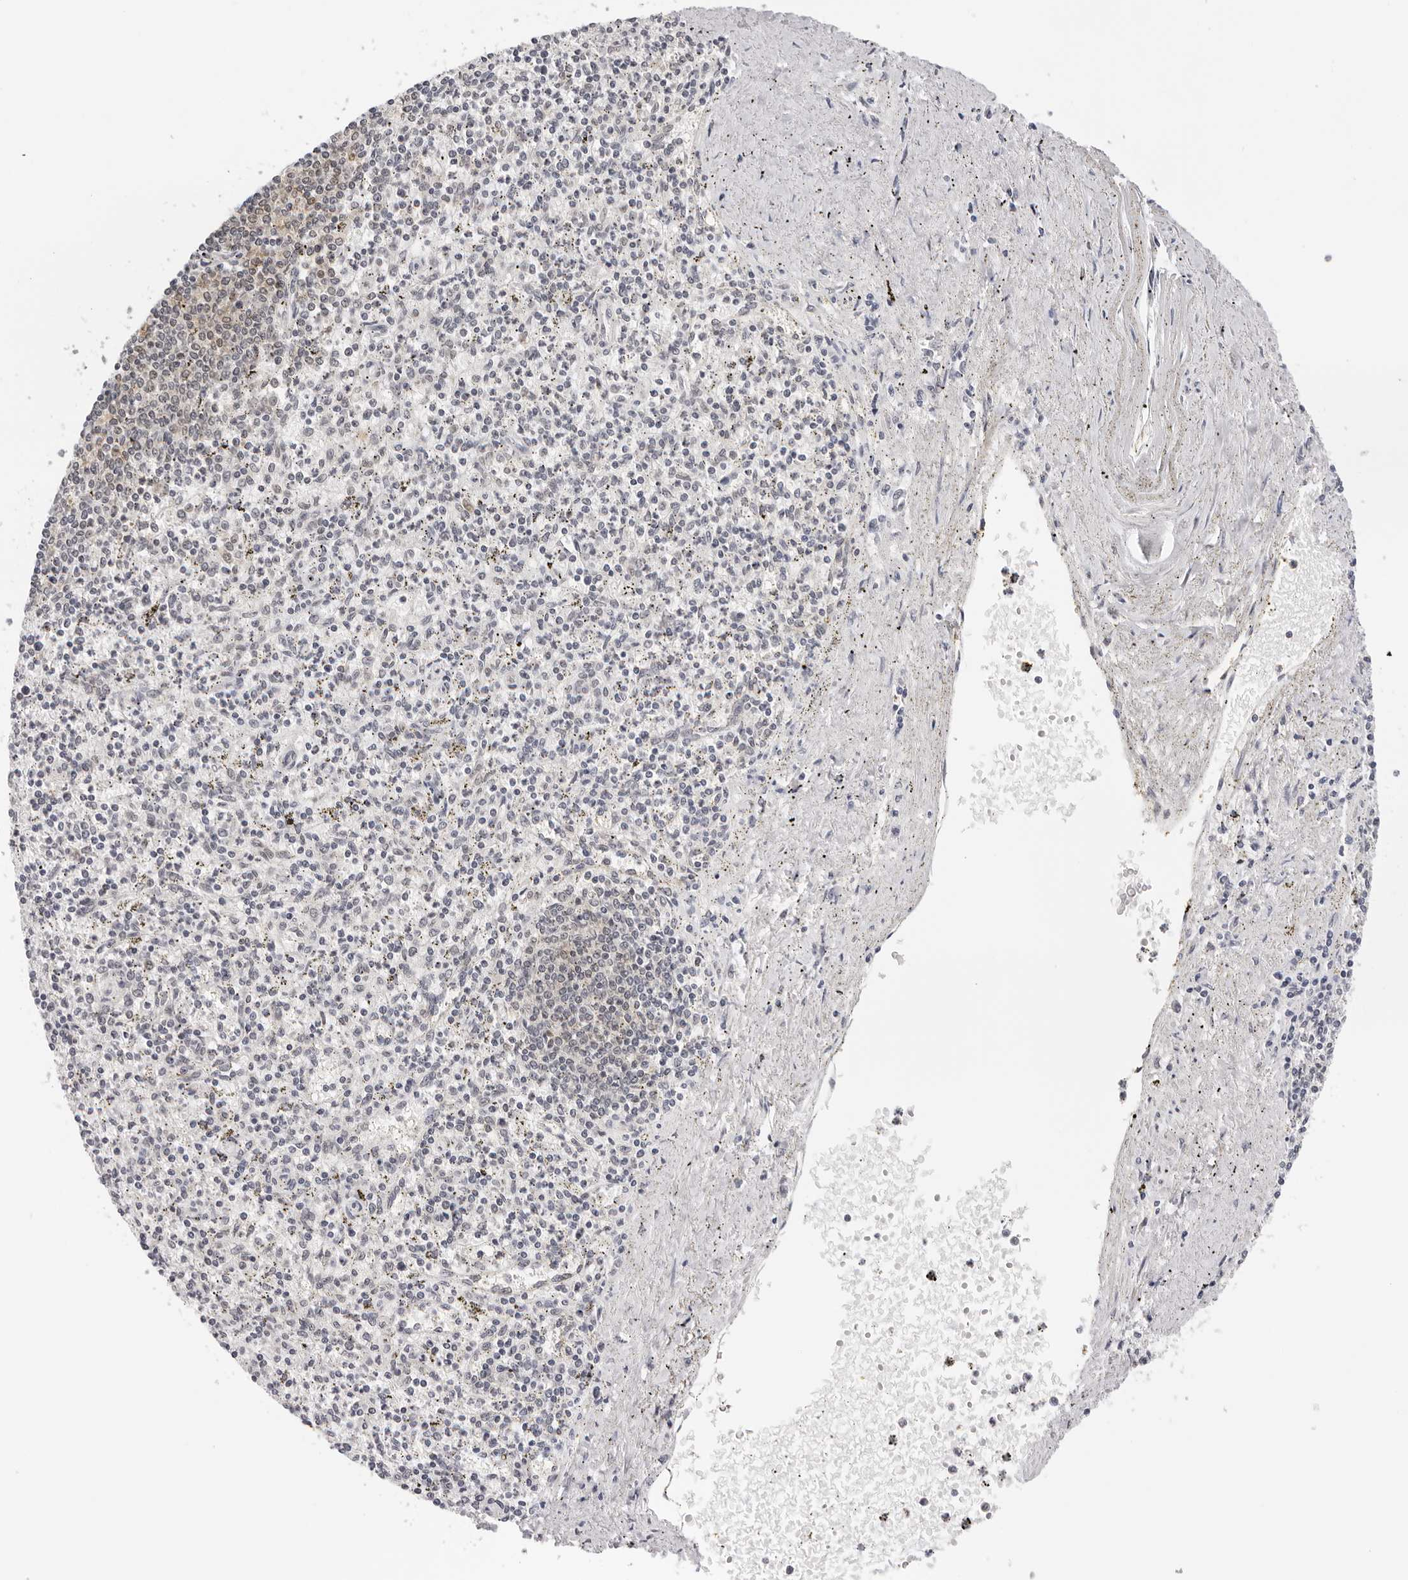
{"staining": {"intensity": "weak", "quantity": "<25%", "location": "cytoplasmic/membranous"}, "tissue": "spleen", "cell_type": "Cells in red pulp", "image_type": "normal", "snomed": [{"axis": "morphology", "description": "Normal tissue, NOS"}, {"axis": "topography", "description": "Spleen"}], "caption": "Immunohistochemistry photomicrograph of benign spleen stained for a protein (brown), which displays no staining in cells in red pulp. (DAB (3,3'-diaminobenzidine) immunohistochemistry, high magnification).", "gene": "WDR77", "patient": {"sex": "male", "age": 72}}